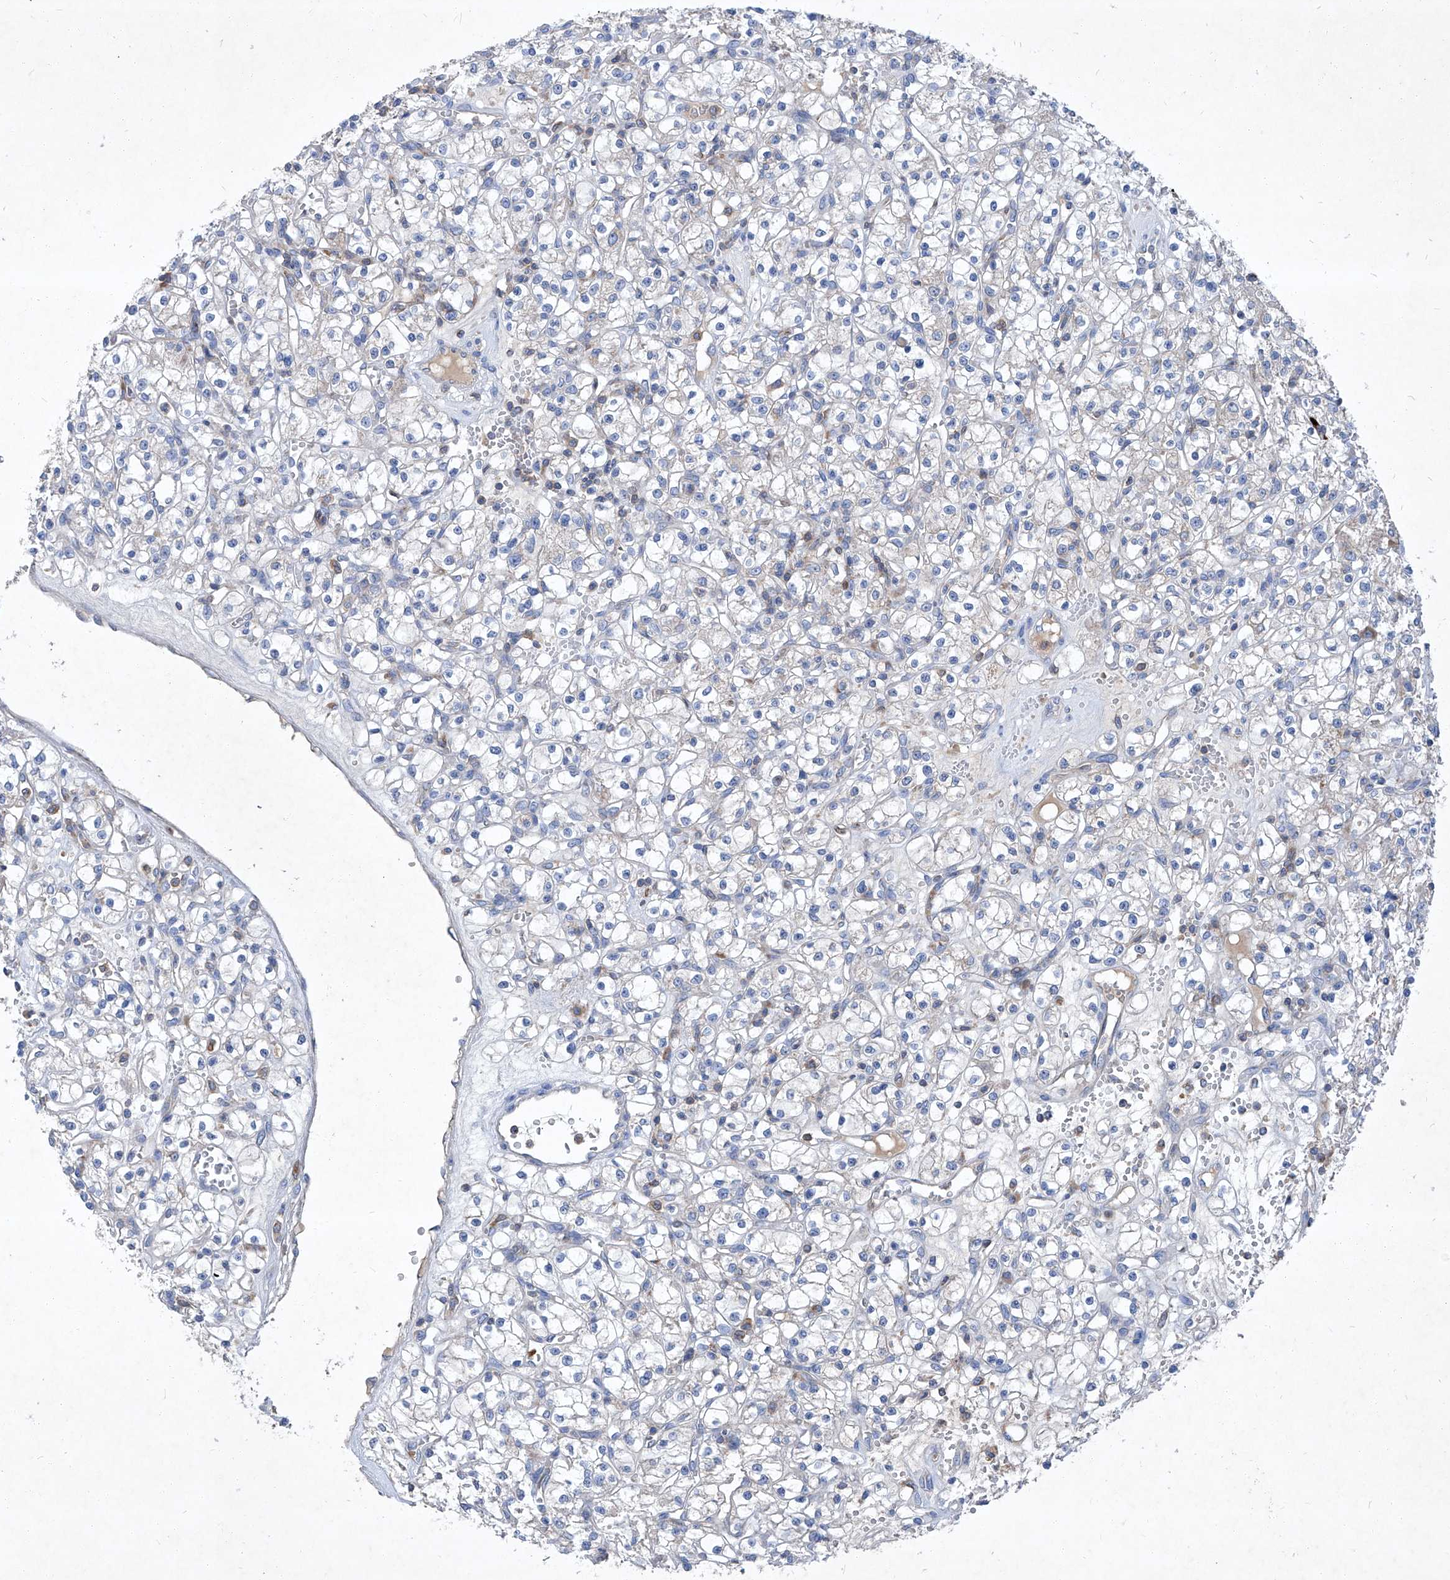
{"staining": {"intensity": "negative", "quantity": "none", "location": "none"}, "tissue": "renal cancer", "cell_type": "Tumor cells", "image_type": "cancer", "snomed": [{"axis": "morphology", "description": "Adenocarcinoma, NOS"}, {"axis": "topography", "description": "Kidney"}], "caption": "Adenocarcinoma (renal) stained for a protein using immunohistochemistry (IHC) reveals no expression tumor cells.", "gene": "EPHA8", "patient": {"sex": "female", "age": 59}}